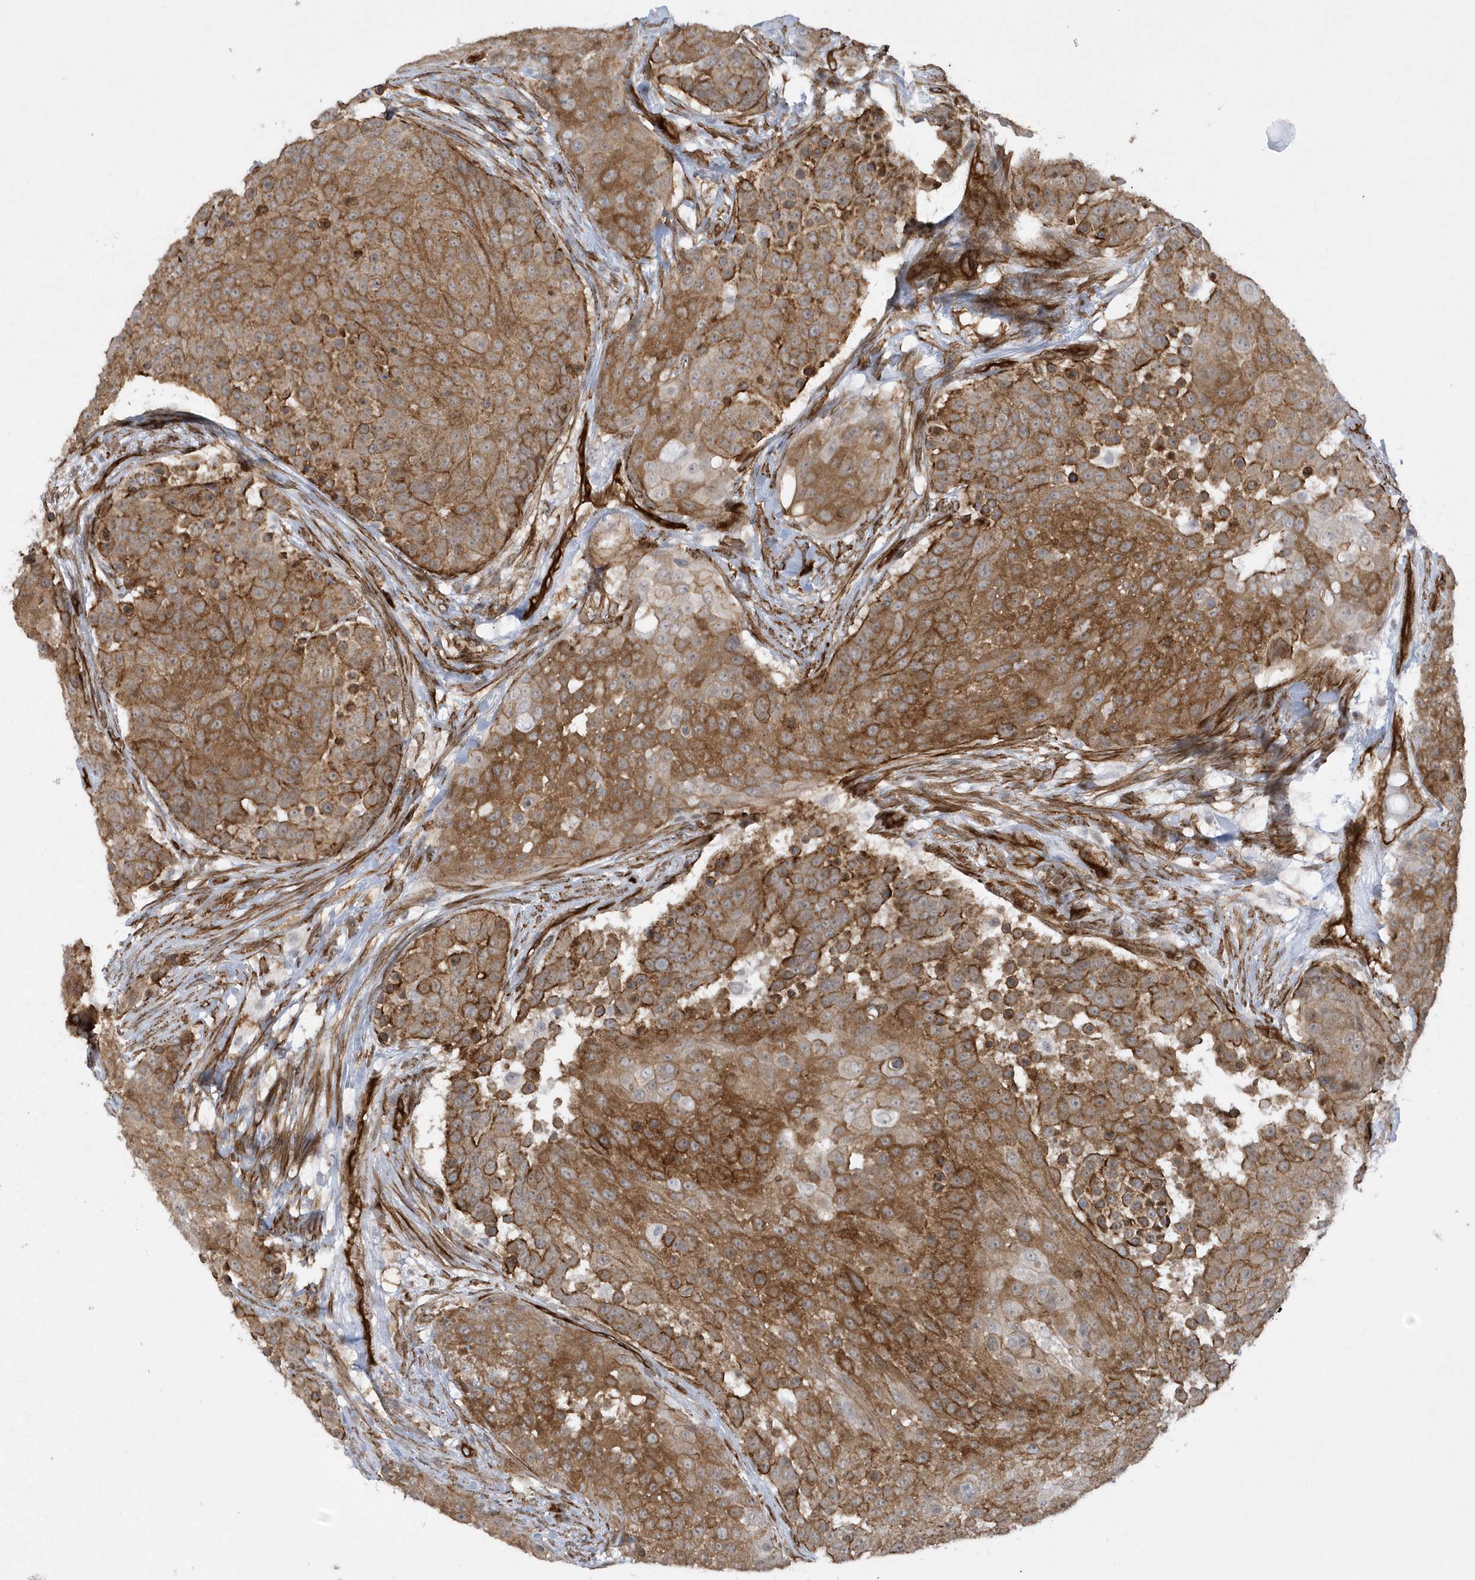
{"staining": {"intensity": "moderate", "quantity": ">75%", "location": "cytoplasmic/membranous"}, "tissue": "urothelial cancer", "cell_type": "Tumor cells", "image_type": "cancer", "snomed": [{"axis": "morphology", "description": "Urothelial carcinoma, High grade"}, {"axis": "topography", "description": "Urinary bladder"}], "caption": "Immunohistochemical staining of human urothelial carcinoma (high-grade) reveals moderate cytoplasmic/membranous protein staining in approximately >75% of tumor cells.", "gene": "RAI14", "patient": {"sex": "female", "age": 63}}